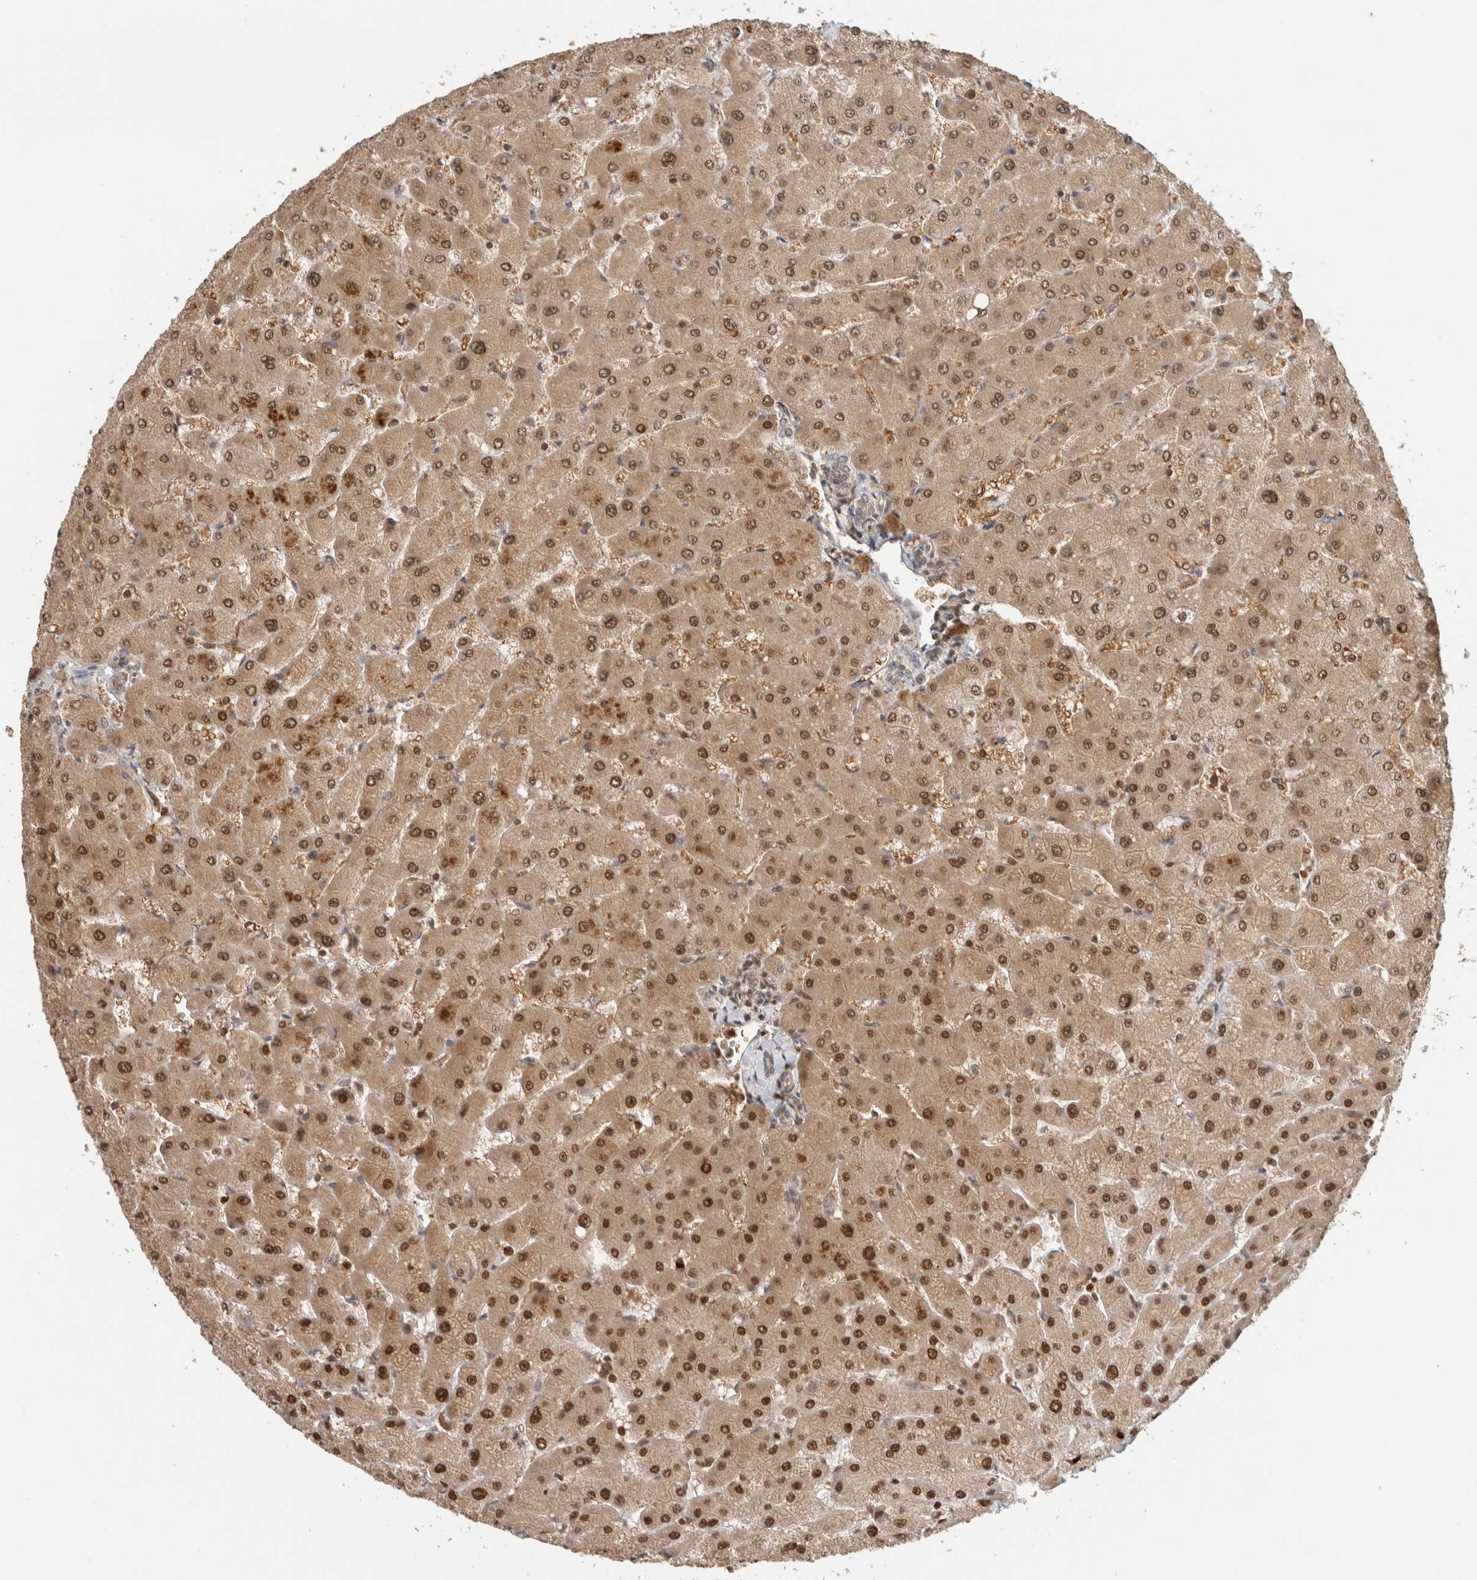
{"staining": {"intensity": "weak", "quantity": ">75%", "location": "cytoplasmic/membranous"}, "tissue": "liver", "cell_type": "Cholangiocytes", "image_type": "normal", "snomed": [{"axis": "morphology", "description": "Normal tissue, NOS"}, {"axis": "topography", "description": "Liver"}], "caption": "Immunohistochemistry (IHC) micrograph of normal liver: human liver stained using IHC displays low levels of weak protein expression localized specifically in the cytoplasmic/membranous of cholangiocytes, appearing as a cytoplasmic/membranous brown color.", "gene": "SNRNP40", "patient": {"sex": "male", "age": 55}}